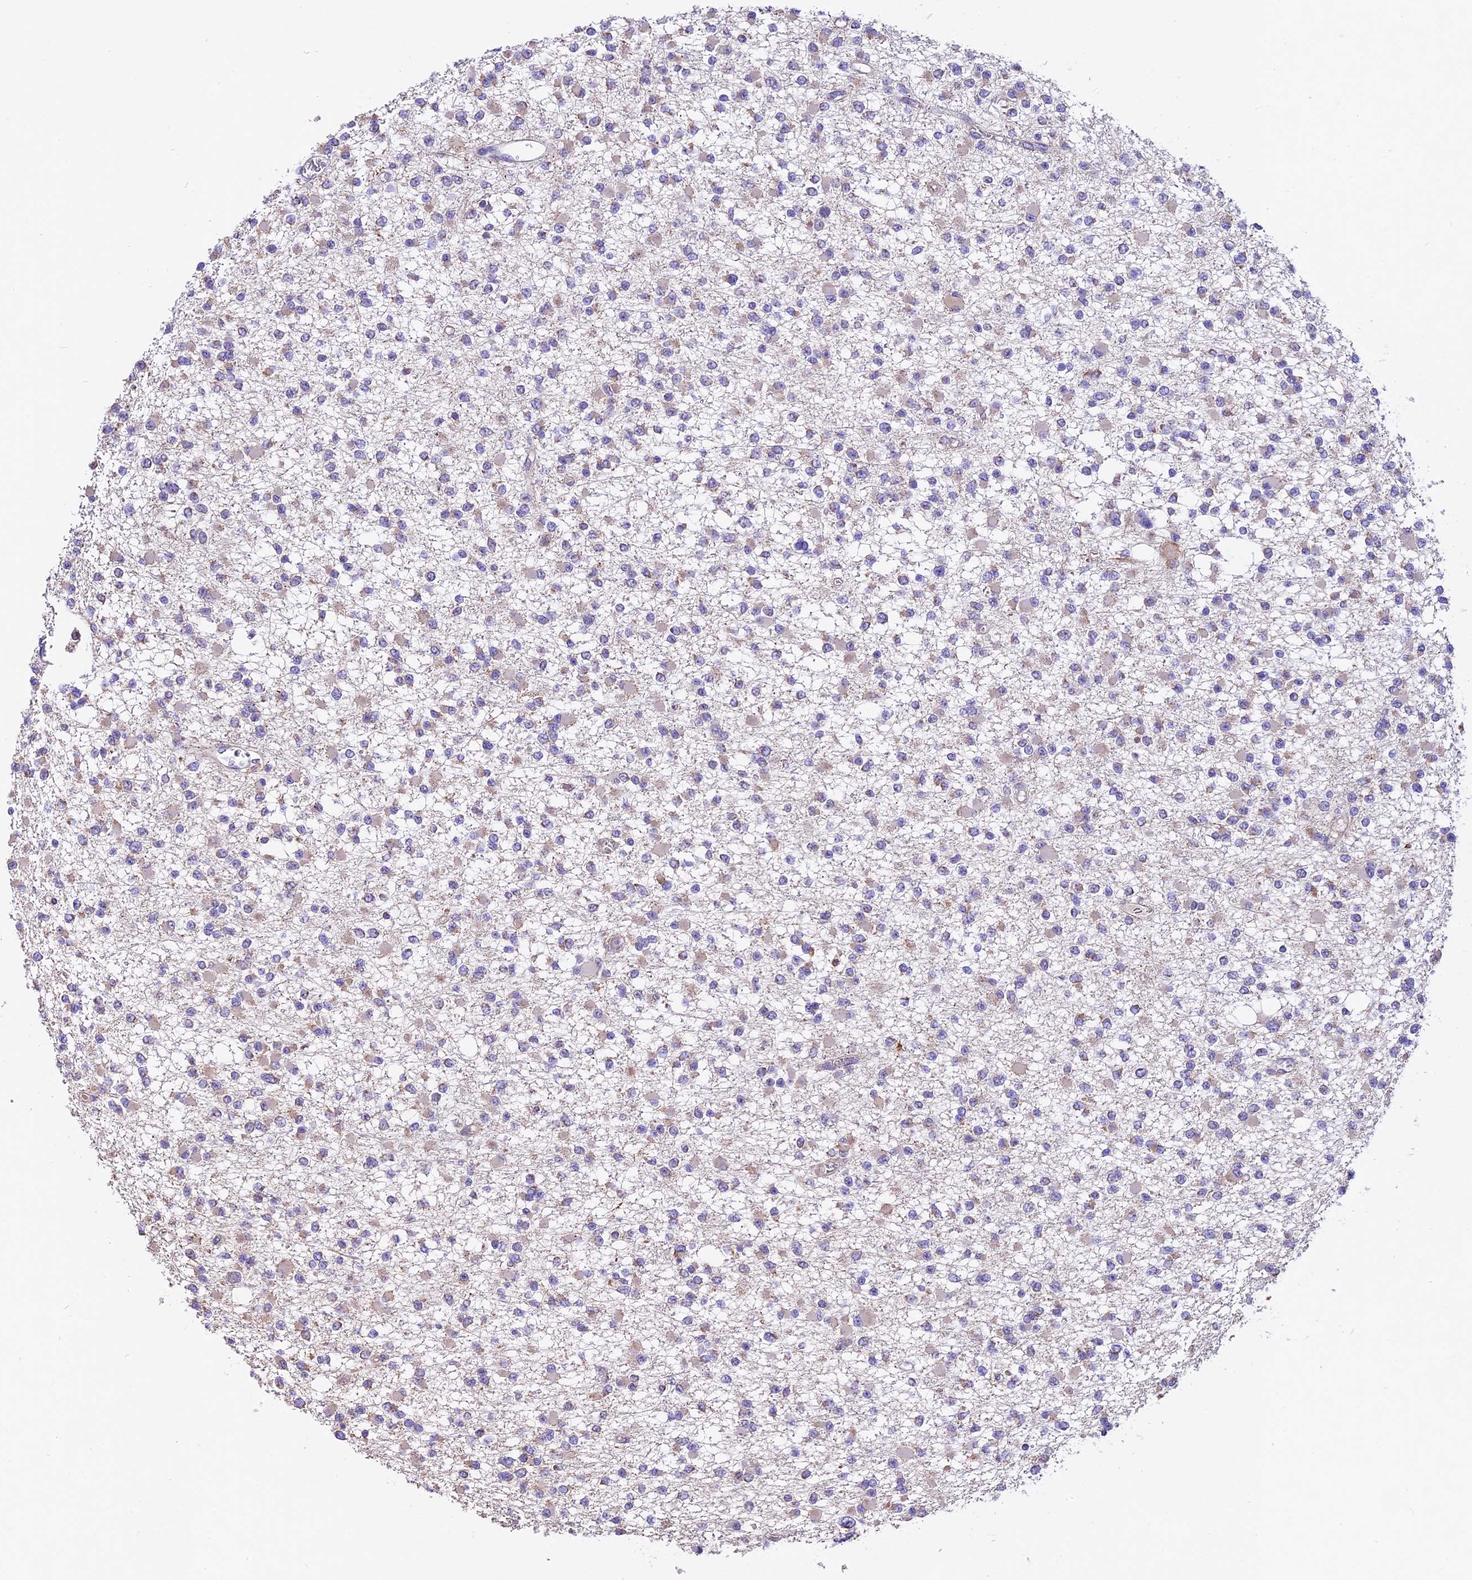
{"staining": {"intensity": "negative", "quantity": "none", "location": "none"}, "tissue": "glioma", "cell_type": "Tumor cells", "image_type": "cancer", "snomed": [{"axis": "morphology", "description": "Glioma, malignant, Low grade"}, {"axis": "topography", "description": "Brain"}], "caption": "High magnification brightfield microscopy of malignant glioma (low-grade) stained with DAB (brown) and counterstained with hematoxylin (blue): tumor cells show no significant positivity. (DAB immunohistochemistry (IHC), high magnification).", "gene": "DDX28", "patient": {"sex": "female", "age": 22}}